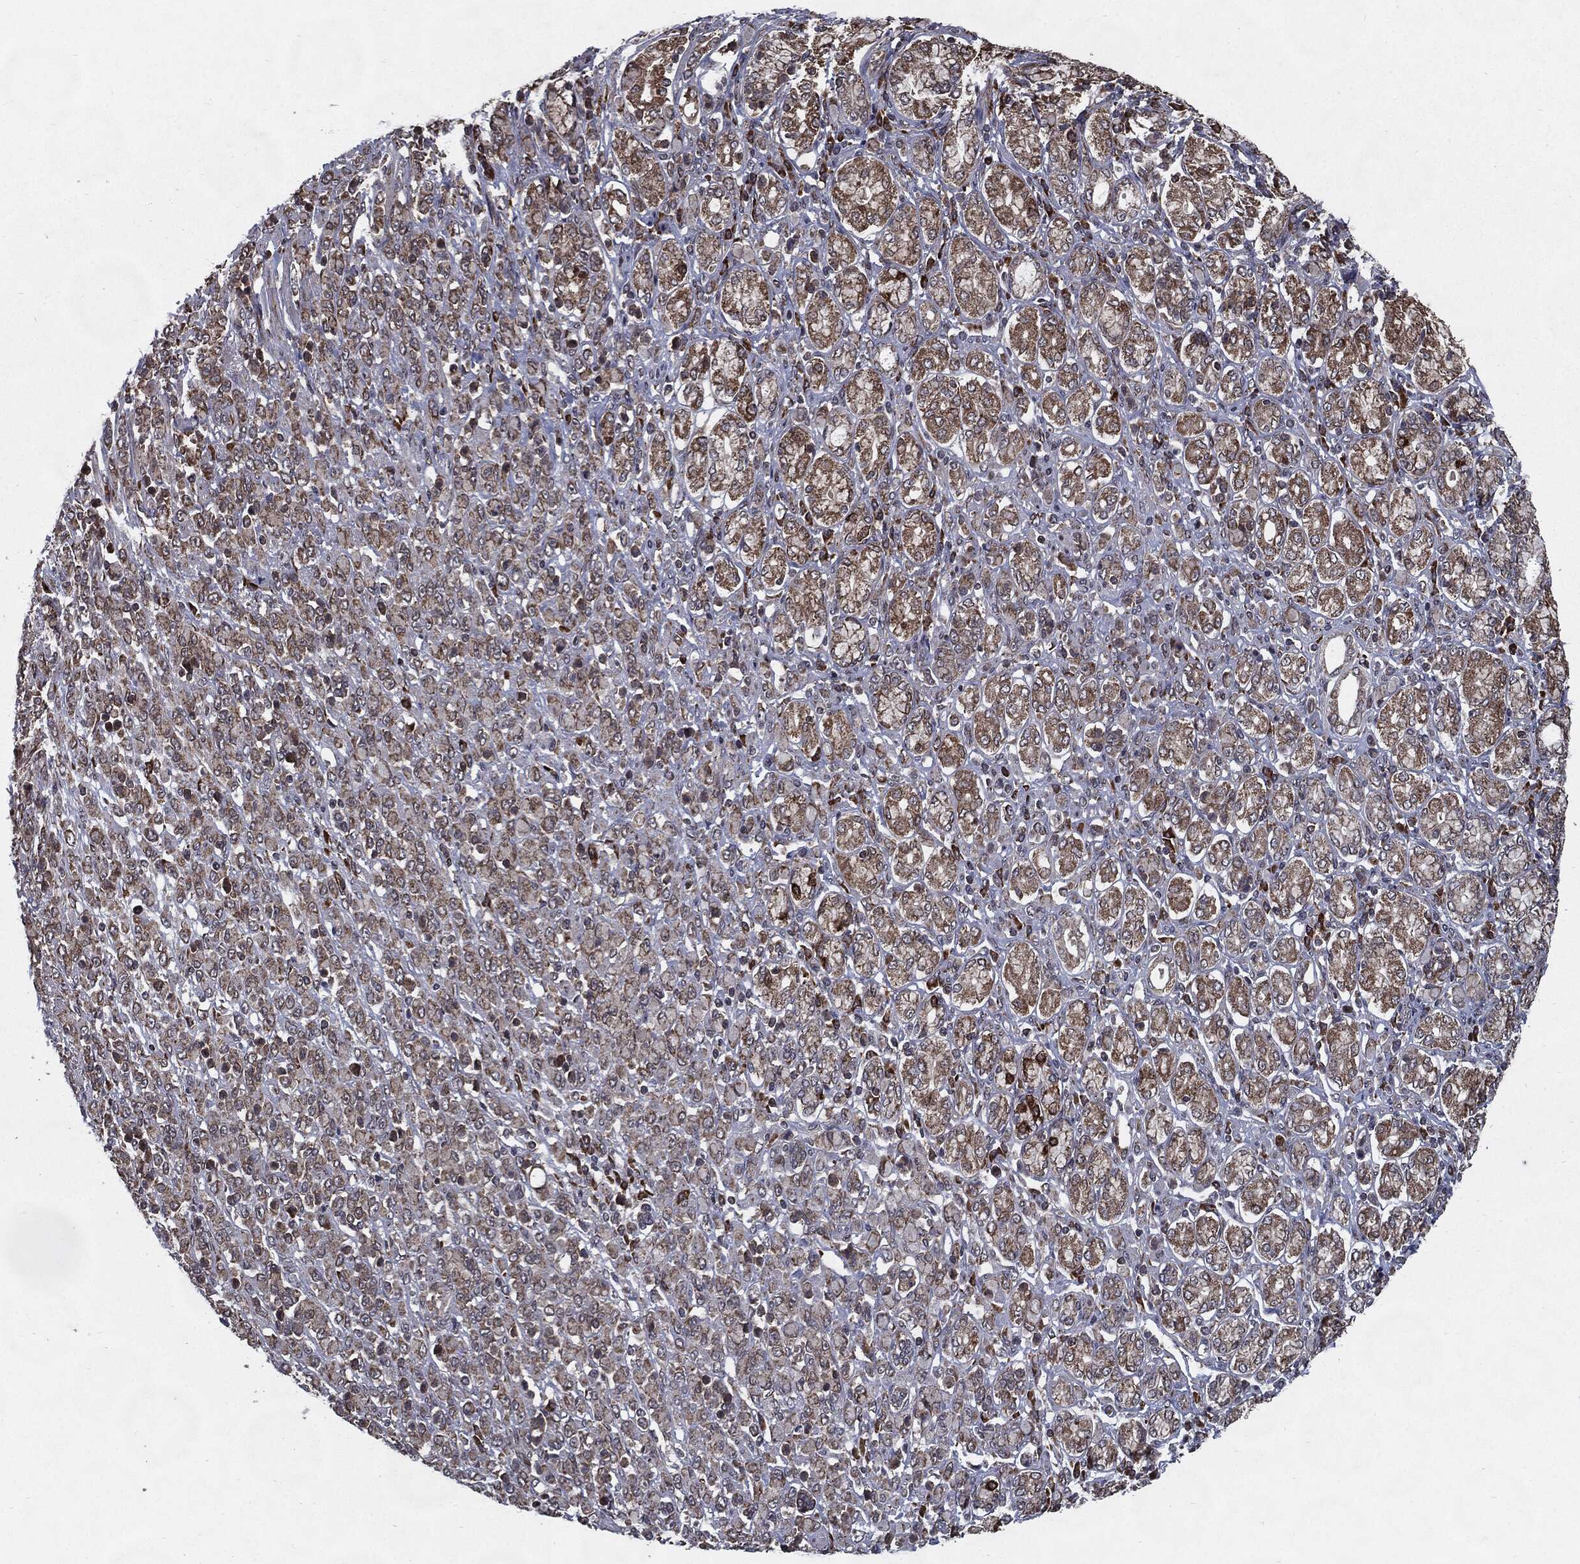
{"staining": {"intensity": "moderate", "quantity": "25%-75%", "location": "cytoplasmic/membranous"}, "tissue": "stomach cancer", "cell_type": "Tumor cells", "image_type": "cancer", "snomed": [{"axis": "morphology", "description": "Normal tissue, NOS"}, {"axis": "morphology", "description": "Adenocarcinoma, NOS"}, {"axis": "topography", "description": "Stomach"}], "caption": "This is a histology image of immunohistochemistry staining of stomach cancer (adenocarcinoma), which shows moderate positivity in the cytoplasmic/membranous of tumor cells.", "gene": "HDAC5", "patient": {"sex": "female", "age": 79}}